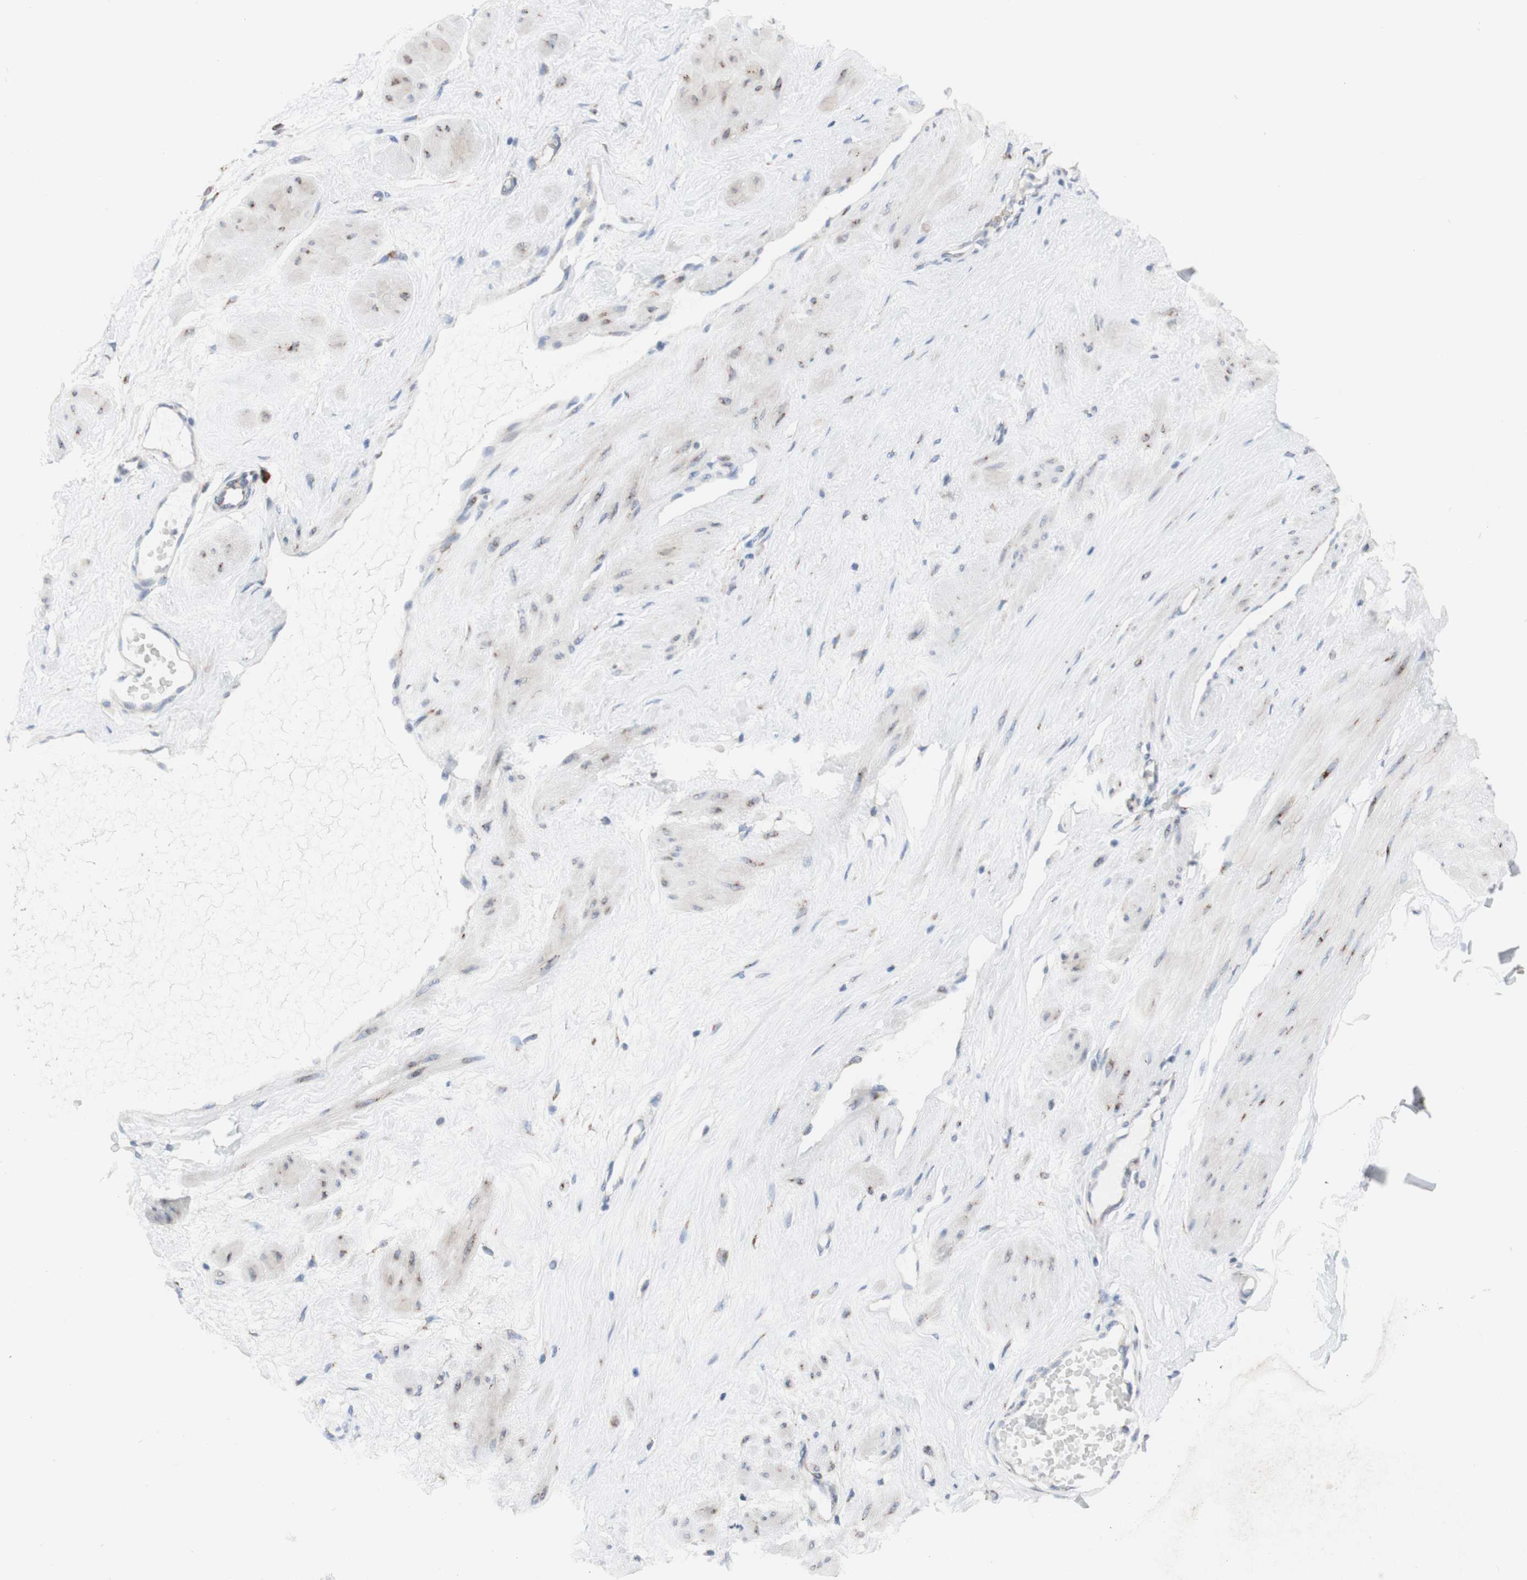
{"staining": {"intensity": "negative", "quantity": "none", "location": "none"}, "tissue": "adipose tissue", "cell_type": "Adipocytes", "image_type": "normal", "snomed": [{"axis": "morphology", "description": "Normal tissue, NOS"}, {"axis": "topography", "description": "Soft tissue"}, {"axis": "topography", "description": "Vascular tissue"}], "caption": "This is an immunohistochemistry (IHC) histopathology image of benign human adipose tissue. There is no staining in adipocytes.", "gene": "AGPAT5", "patient": {"sex": "female", "age": 35}}